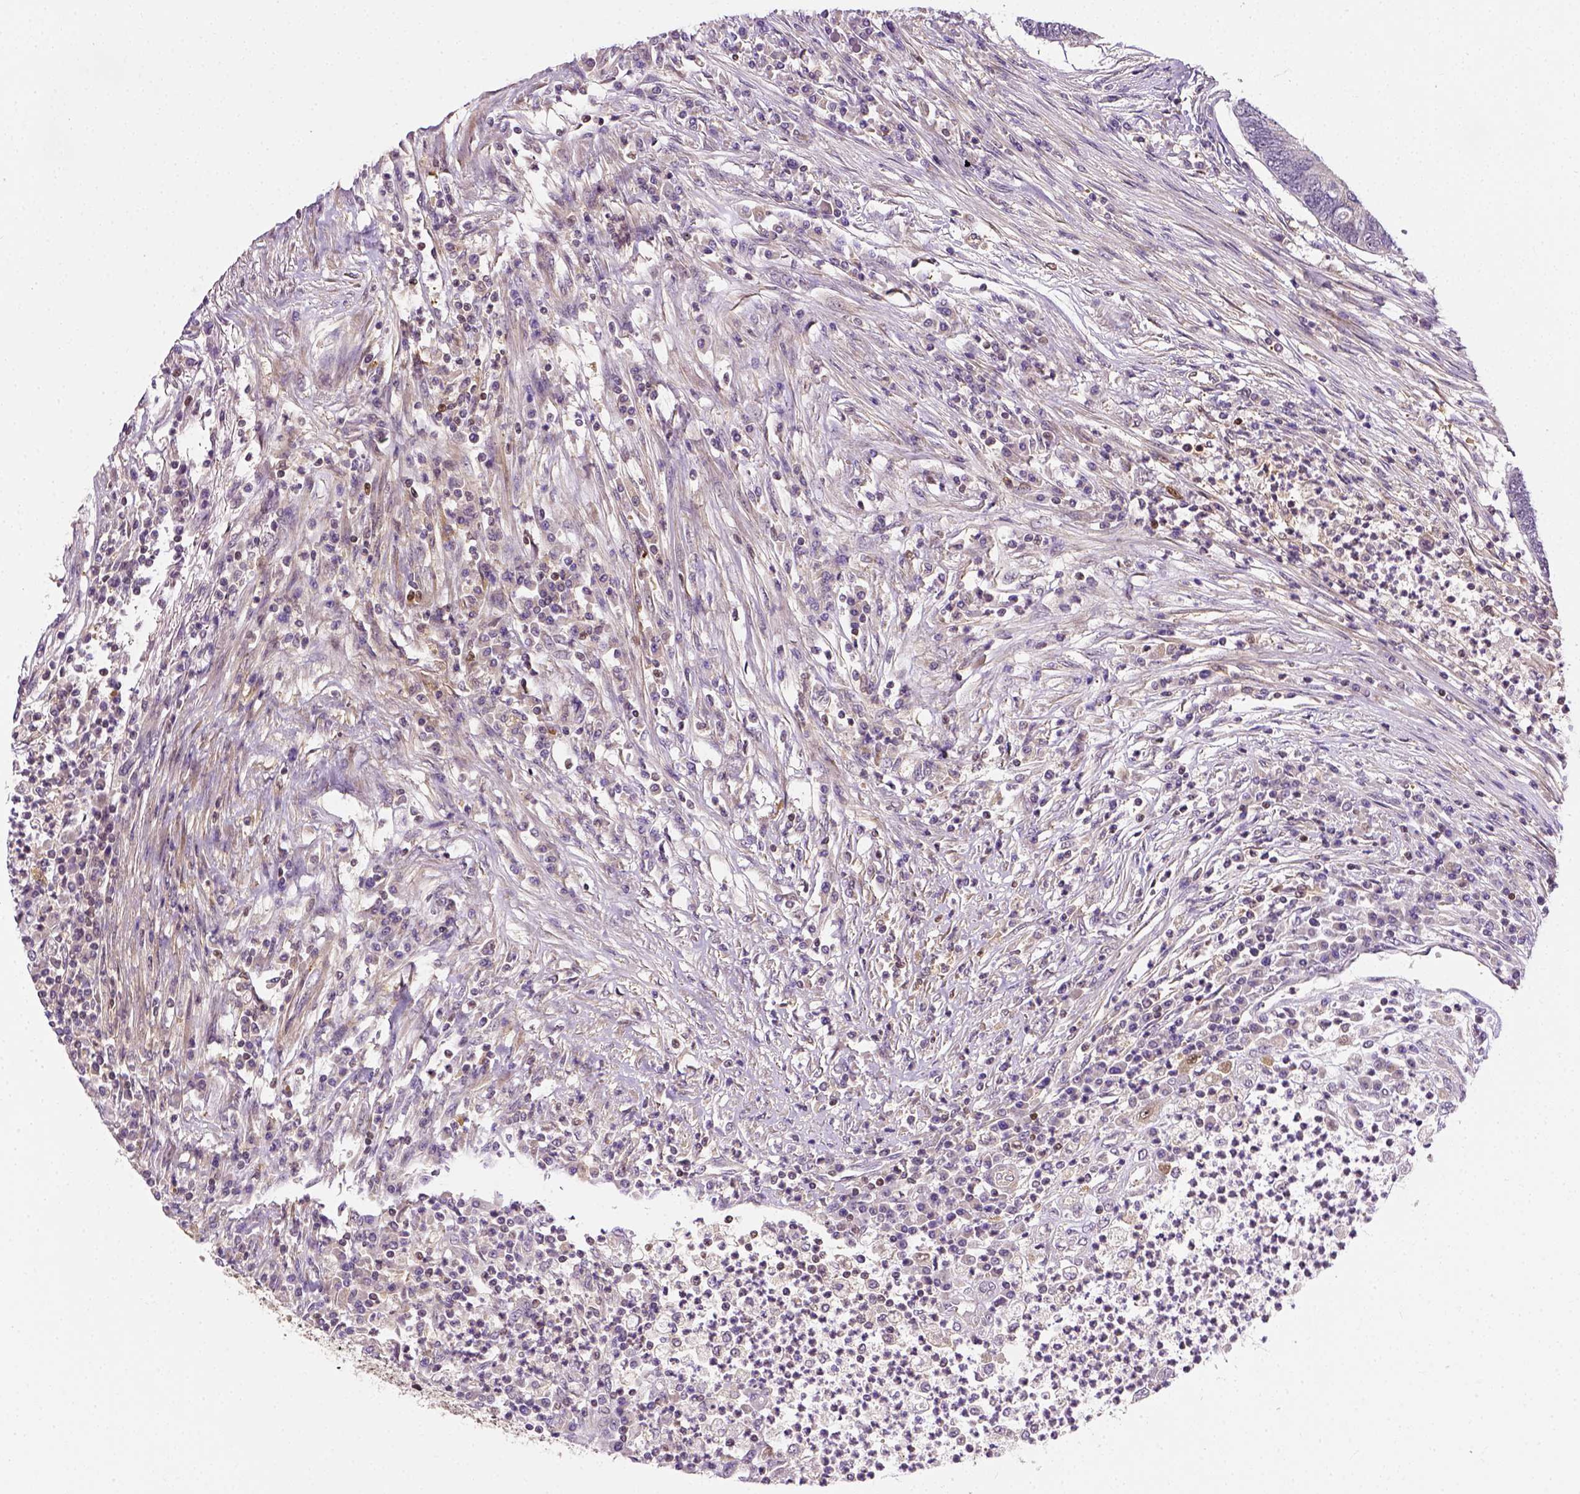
{"staining": {"intensity": "negative", "quantity": "none", "location": "none"}, "tissue": "colorectal cancer", "cell_type": "Tumor cells", "image_type": "cancer", "snomed": [{"axis": "morphology", "description": "Adenocarcinoma, NOS"}, {"axis": "topography", "description": "Colon"}], "caption": "High power microscopy histopathology image of an IHC histopathology image of colorectal adenocarcinoma, revealing no significant expression in tumor cells.", "gene": "MATK", "patient": {"sex": "female", "age": 67}}